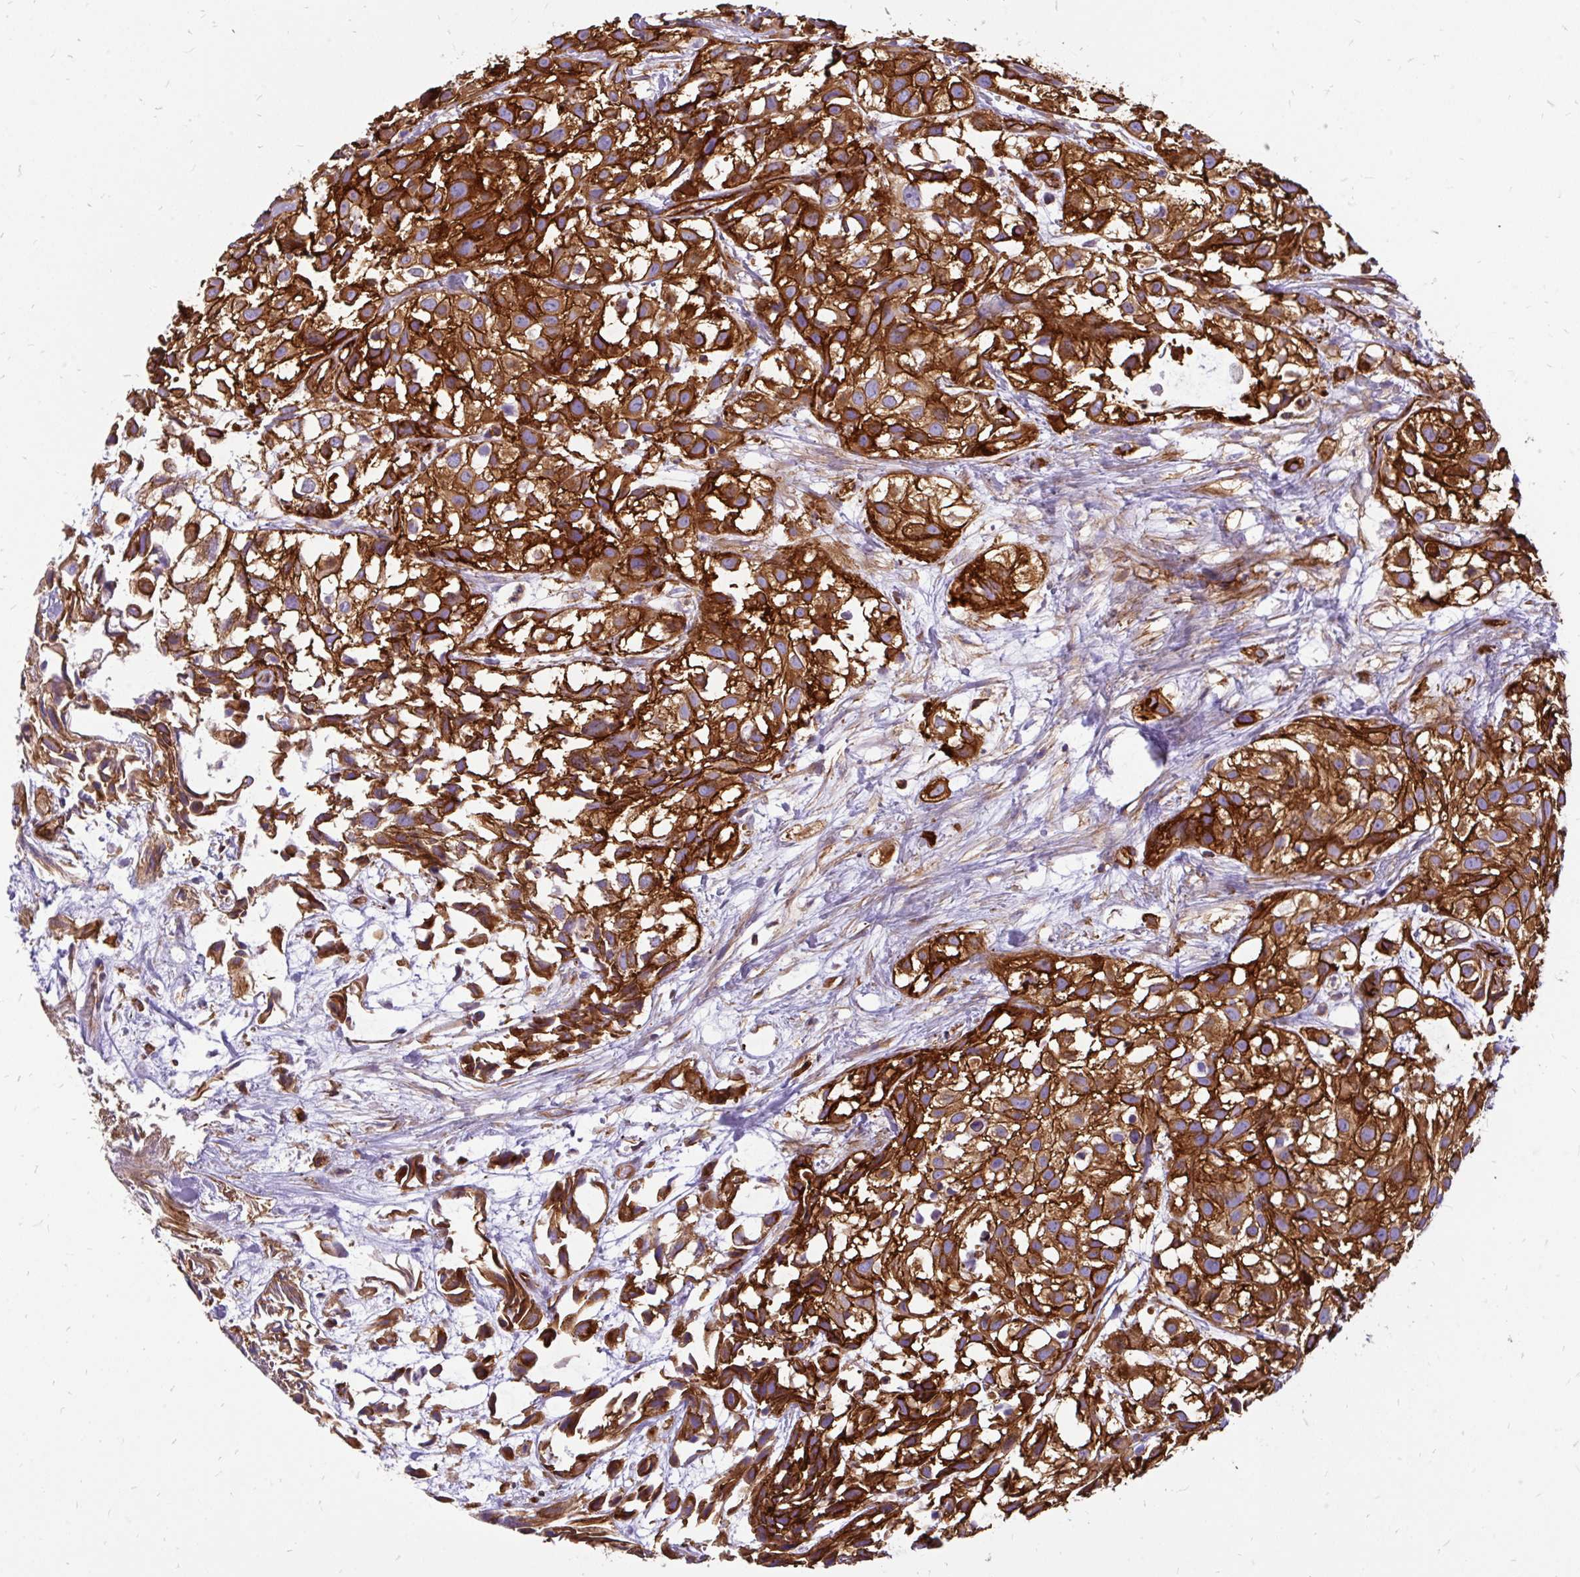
{"staining": {"intensity": "strong", "quantity": ">75%", "location": "cytoplasmic/membranous"}, "tissue": "urothelial cancer", "cell_type": "Tumor cells", "image_type": "cancer", "snomed": [{"axis": "morphology", "description": "Urothelial carcinoma, High grade"}, {"axis": "topography", "description": "Urinary bladder"}], "caption": "Approximately >75% of tumor cells in urothelial cancer display strong cytoplasmic/membranous protein staining as visualized by brown immunohistochemical staining.", "gene": "MAP1LC3B", "patient": {"sex": "male", "age": 56}}